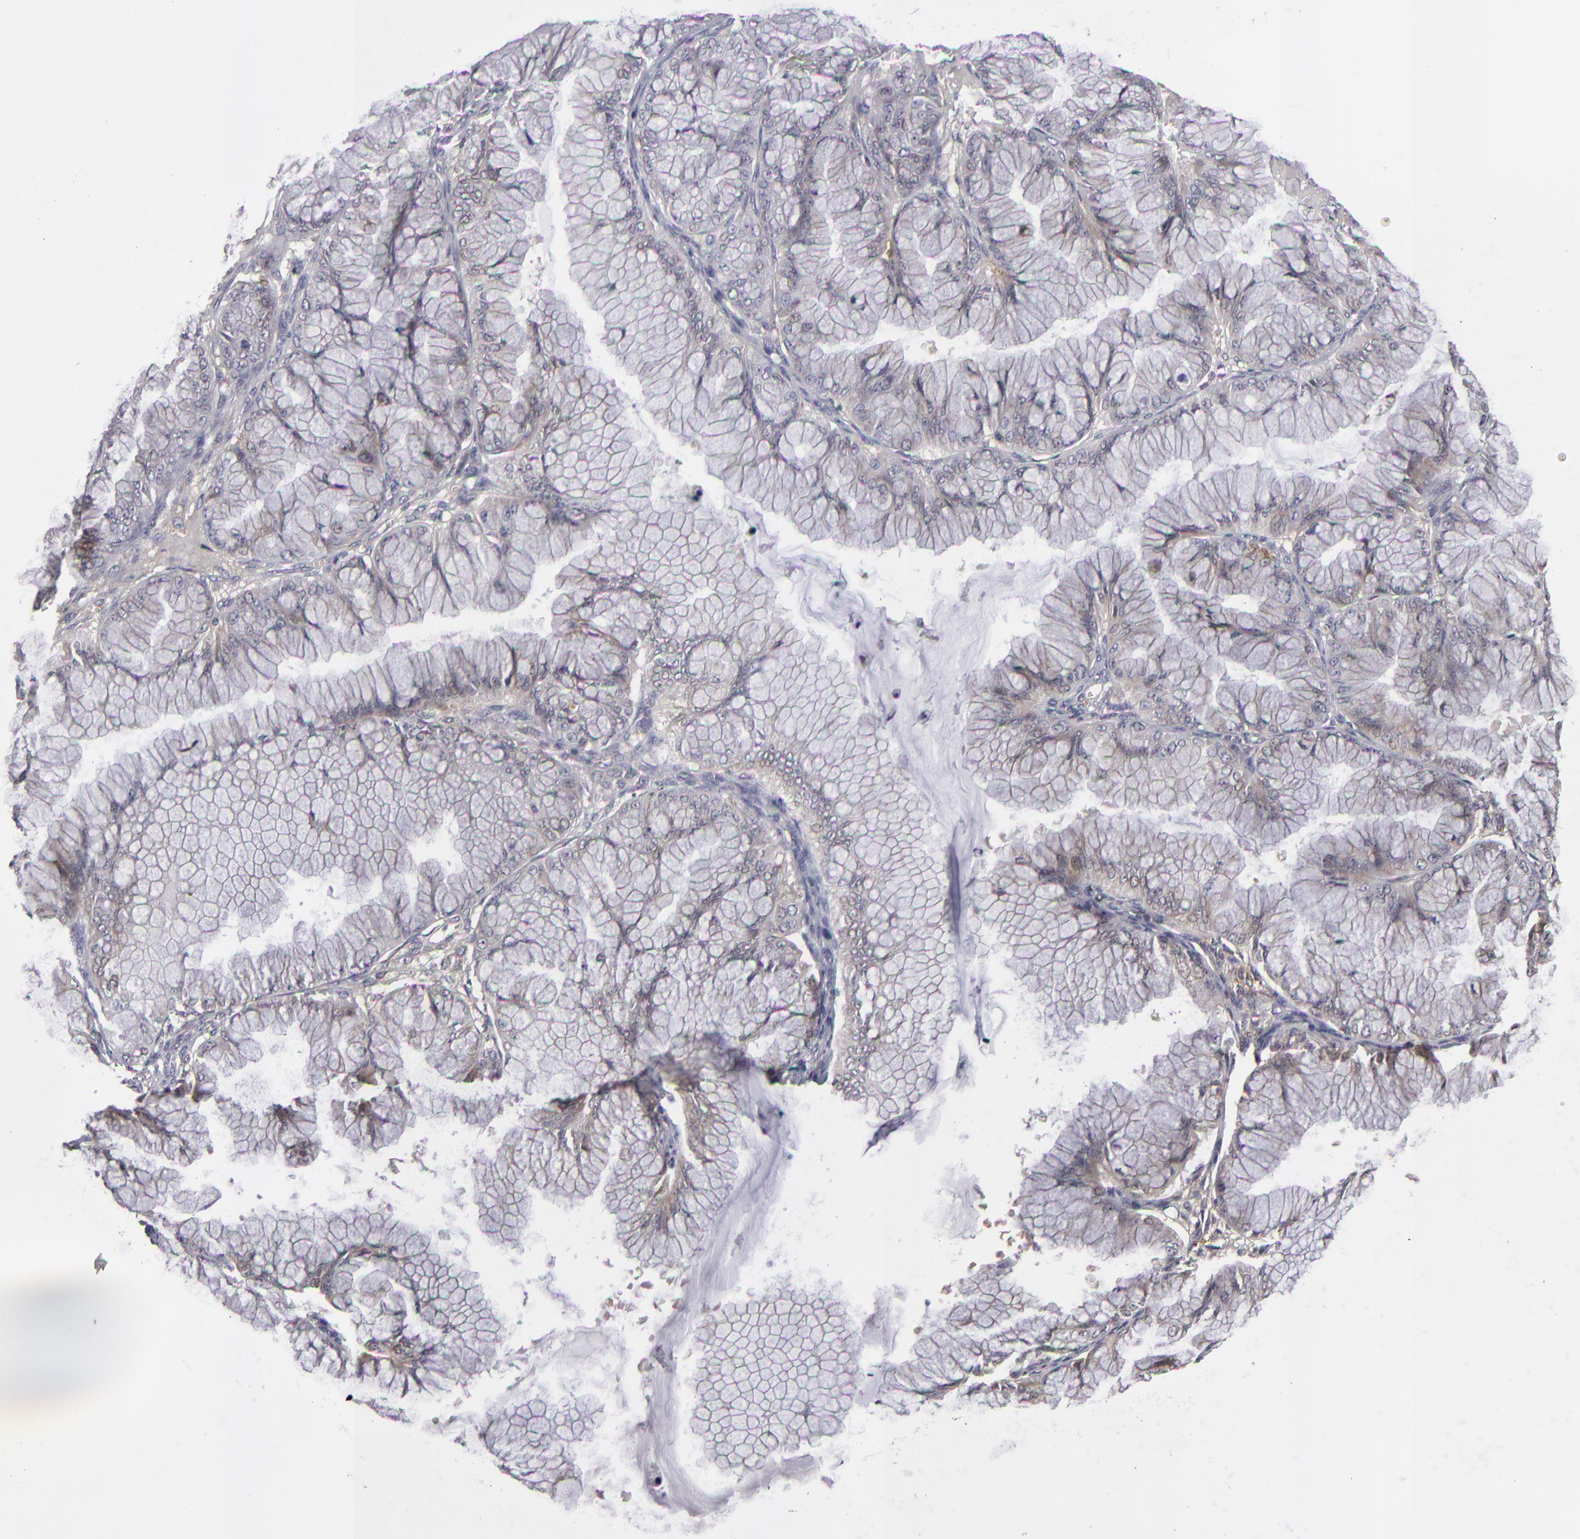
{"staining": {"intensity": "negative", "quantity": "none", "location": "none"}, "tissue": "ovarian cancer", "cell_type": "Tumor cells", "image_type": "cancer", "snomed": [{"axis": "morphology", "description": "Cystadenocarcinoma, mucinous, NOS"}, {"axis": "topography", "description": "Ovary"}], "caption": "Ovarian cancer was stained to show a protein in brown. There is no significant expression in tumor cells.", "gene": "ALCAM", "patient": {"sex": "female", "age": 63}}